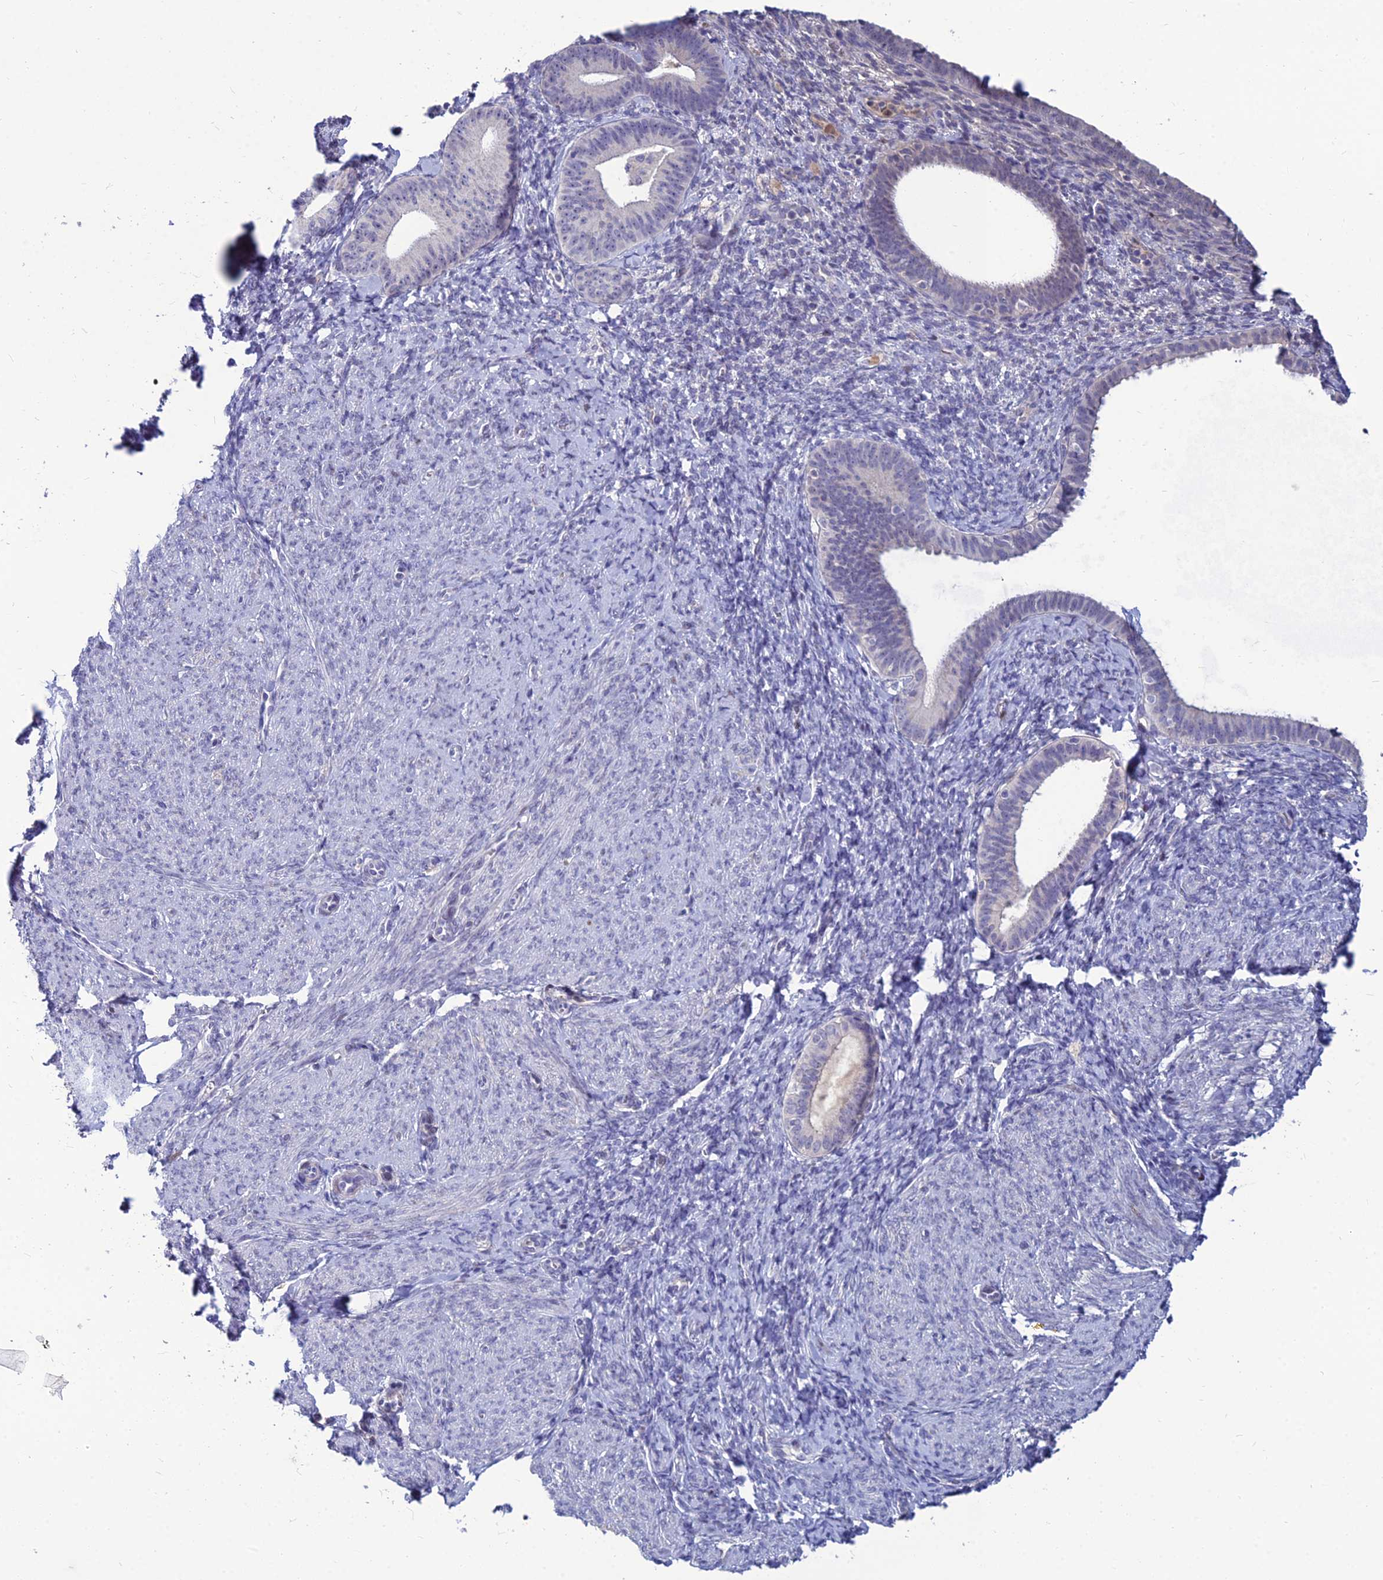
{"staining": {"intensity": "negative", "quantity": "none", "location": "none"}, "tissue": "endometrium", "cell_type": "Cells in endometrial stroma", "image_type": "normal", "snomed": [{"axis": "morphology", "description": "Normal tissue, NOS"}, {"axis": "topography", "description": "Endometrium"}], "caption": "High power microscopy image of an IHC photomicrograph of benign endometrium, revealing no significant expression in cells in endometrial stroma.", "gene": "GOLGA6A", "patient": {"sex": "female", "age": 65}}